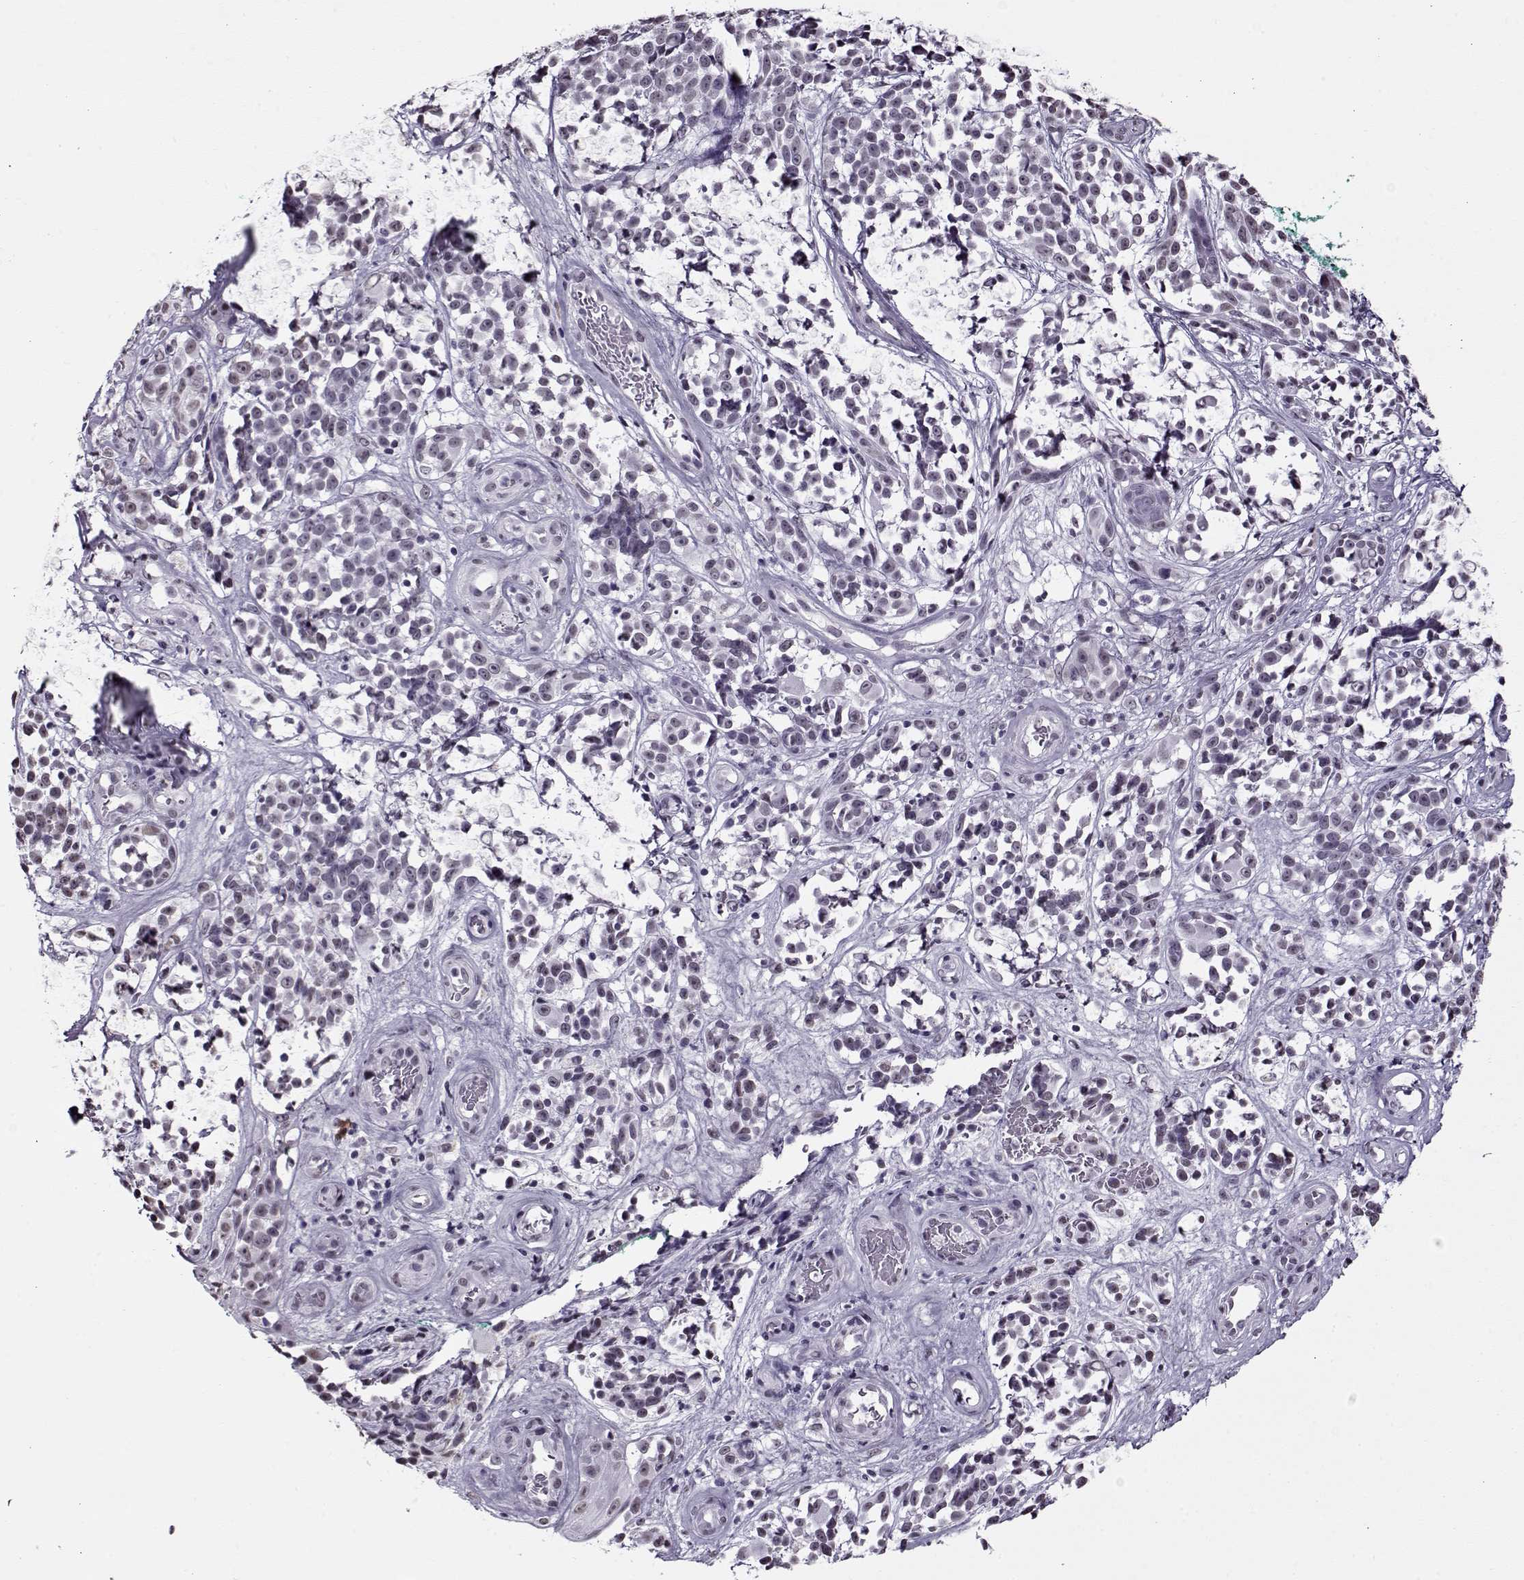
{"staining": {"intensity": "negative", "quantity": "none", "location": "none"}, "tissue": "melanoma", "cell_type": "Tumor cells", "image_type": "cancer", "snomed": [{"axis": "morphology", "description": "Malignant melanoma, NOS"}, {"axis": "topography", "description": "Skin"}], "caption": "IHC micrograph of human melanoma stained for a protein (brown), which exhibits no positivity in tumor cells.", "gene": "PRMT8", "patient": {"sex": "female", "age": 88}}